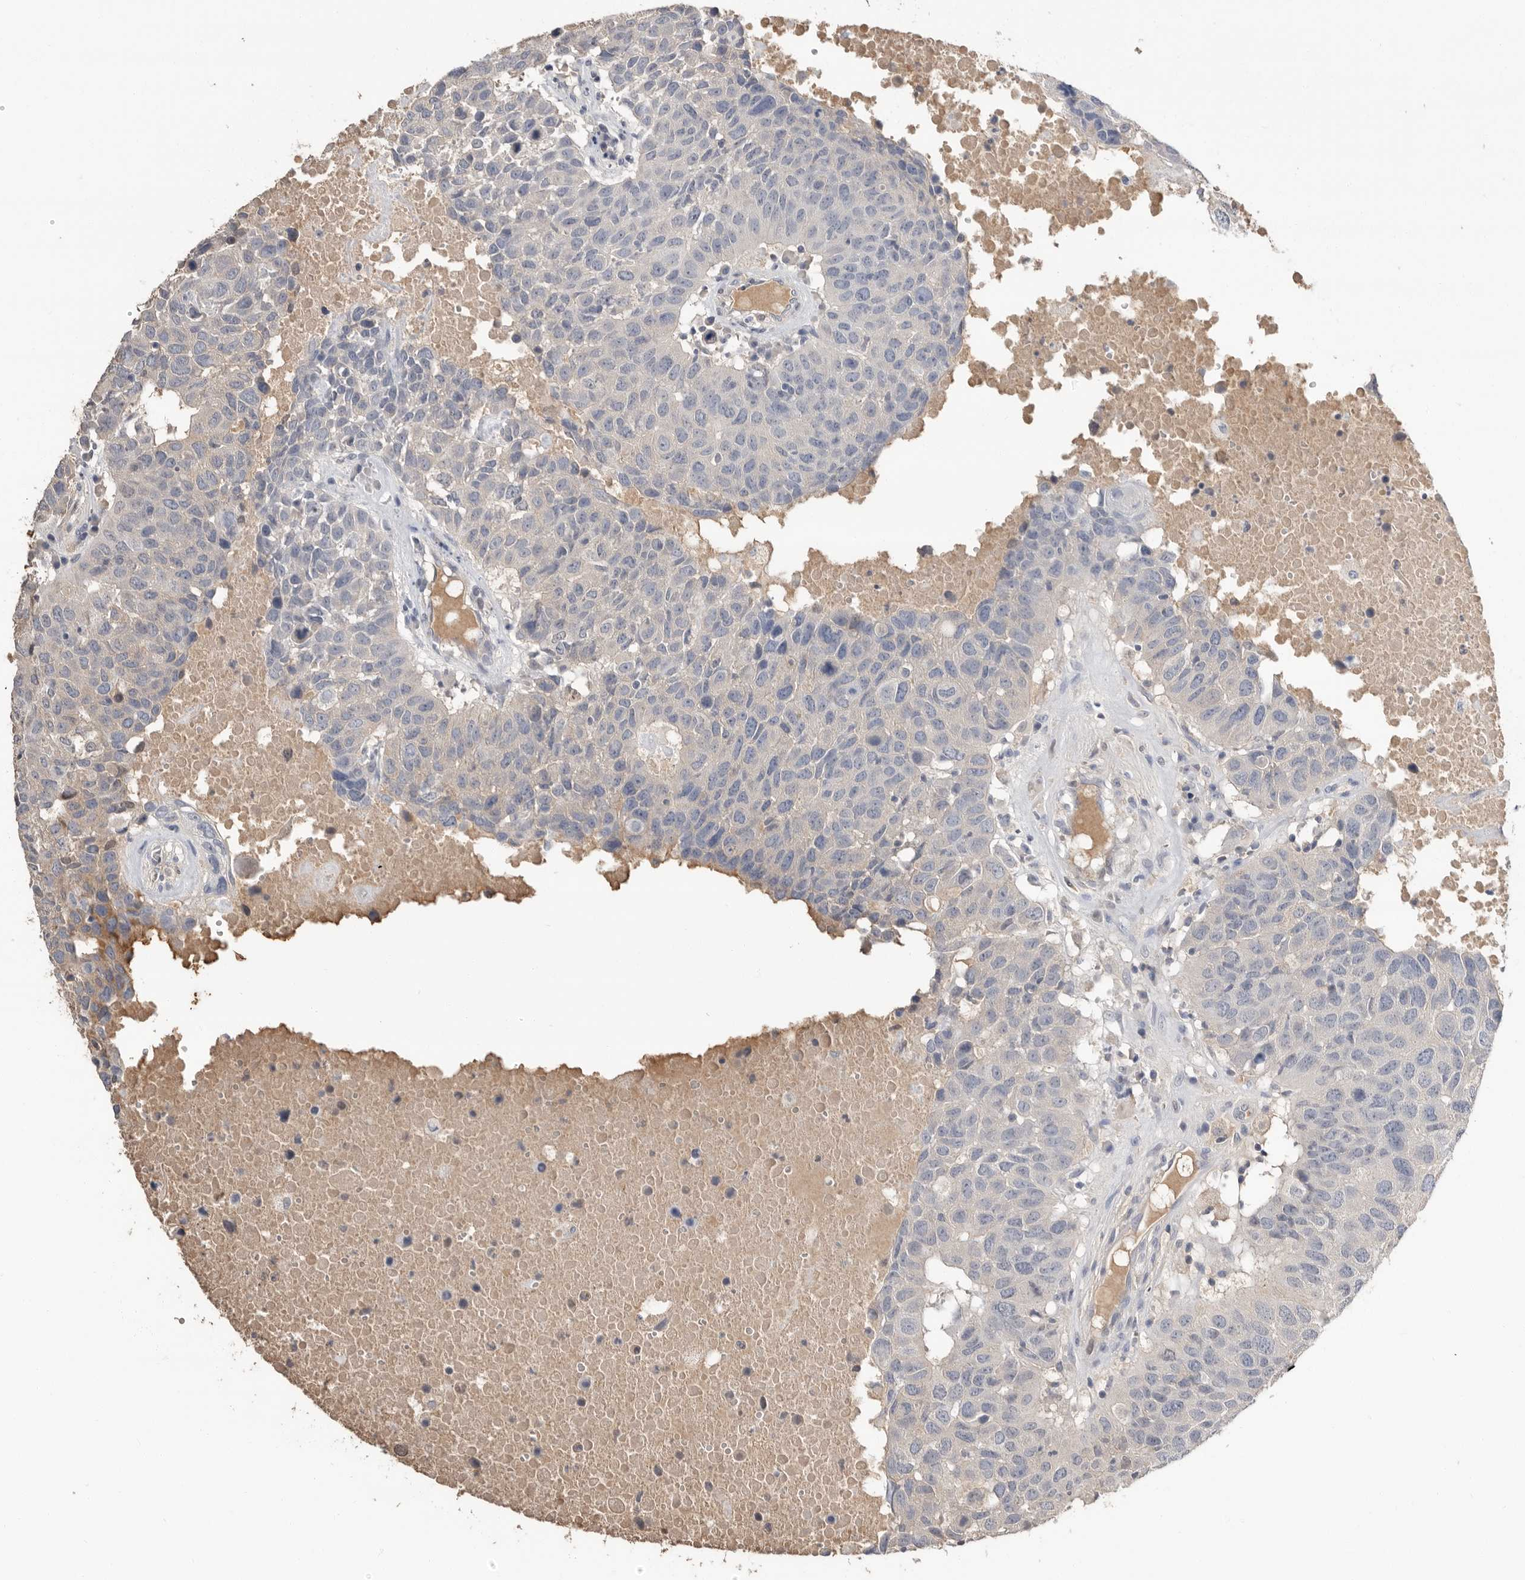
{"staining": {"intensity": "negative", "quantity": "none", "location": "none"}, "tissue": "head and neck cancer", "cell_type": "Tumor cells", "image_type": "cancer", "snomed": [{"axis": "morphology", "description": "Squamous cell carcinoma, NOS"}, {"axis": "topography", "description": "Head-Neck"}], "caption": "Tumor cells are negative for protein expression in human head and neck cancer.", "gene": "APOA2", "patient": {"sex": "male", "age": 66}}